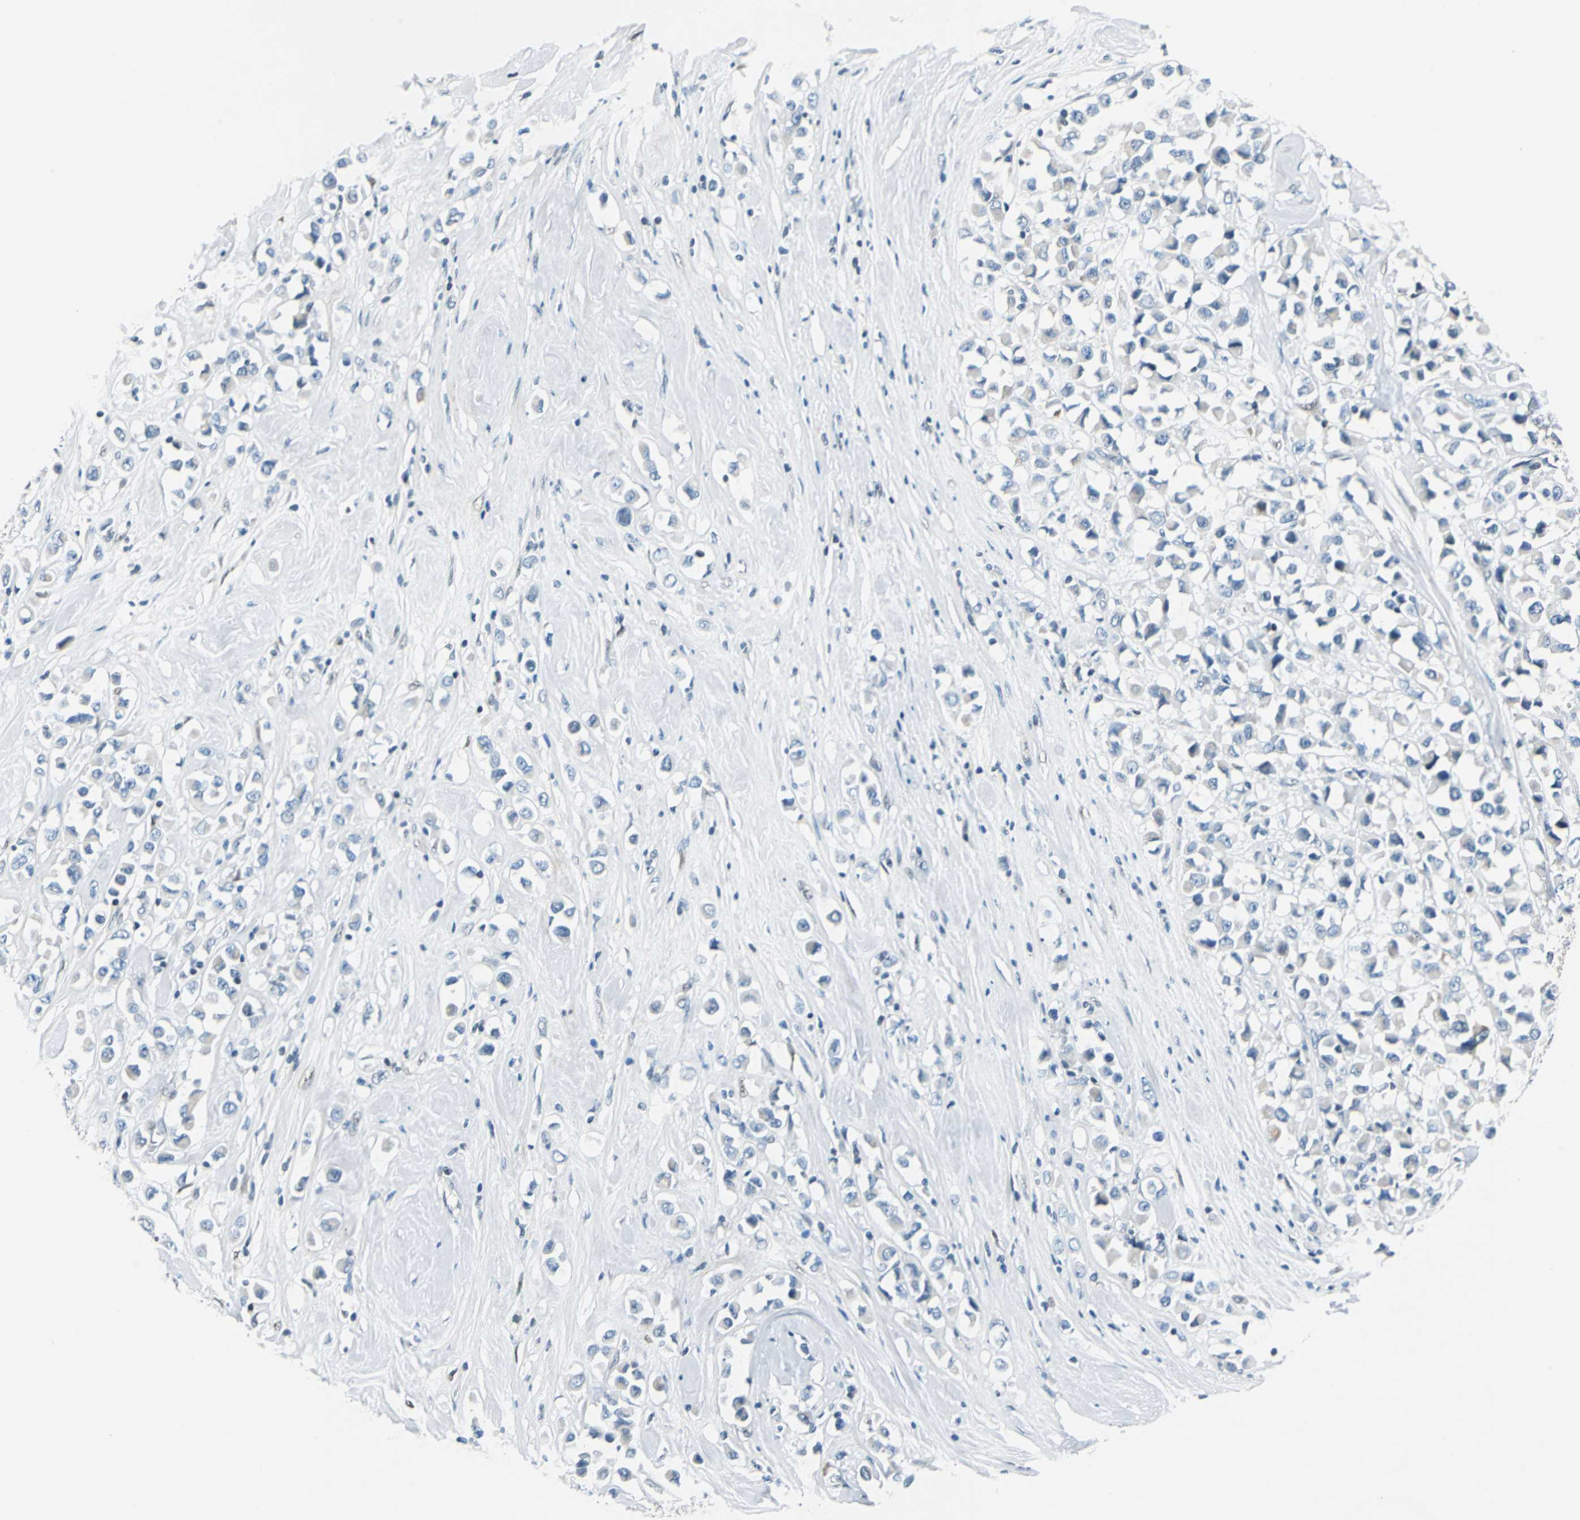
{"staining": {"intensity": "negative", "quantity": "none", "location": "none"}, "tissue": "breast cancer", "cell_type": "Tumor cells", "image_type": "cancer", "snomed": [{"axis": "morphology", "description": "Duct carcinoma"}, {"axis": "topography", "description": "Breast"}], "caption": "IHC histopathology image of human breast cancer stained for a protein (brown), which displays no staining in tumor cells. (IHC, brightfield microscopy, high magnification).", "gene": "HCFC2", "patient": {"sex": "female", "age": 61}}